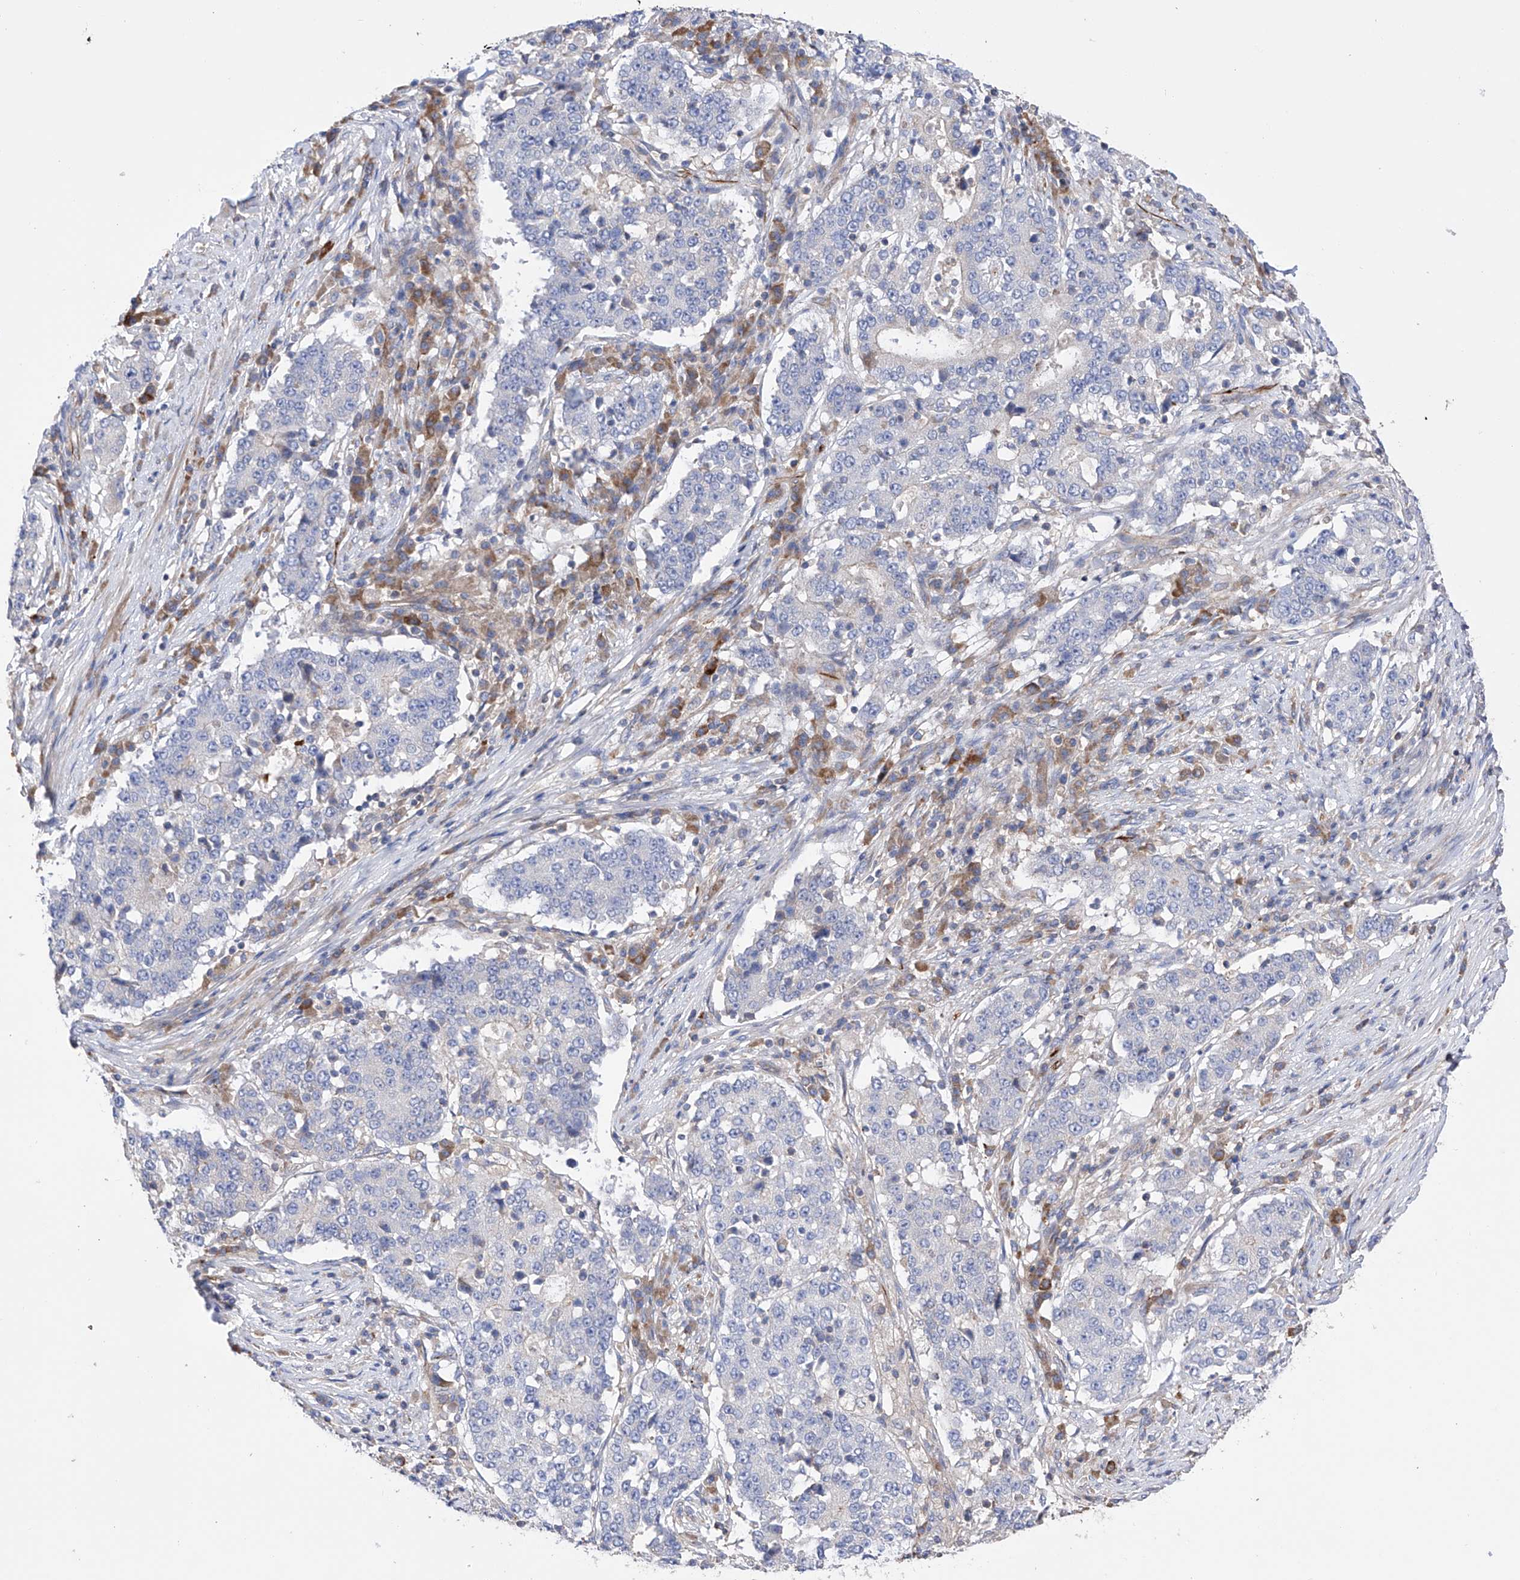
{"staining": {"intensity": "negative", "quantity": "none", "location": "none"}, "tissue": "stomach cancer", "cell_type": "Tumor cells", "image_type": "cancer", "snomed": [{"axis": "morphology", "description": "Adenocarcinoma, NOS"}, {"axis": "topography", "description": "Stomach"}], "caption": "This is an immunohistochemistry (IHC) image of stomach adenocarcinoma. There is no expression in tumor cells.", "gene": "NFATC4", "patient": {"sex": "male", "age": 59}}